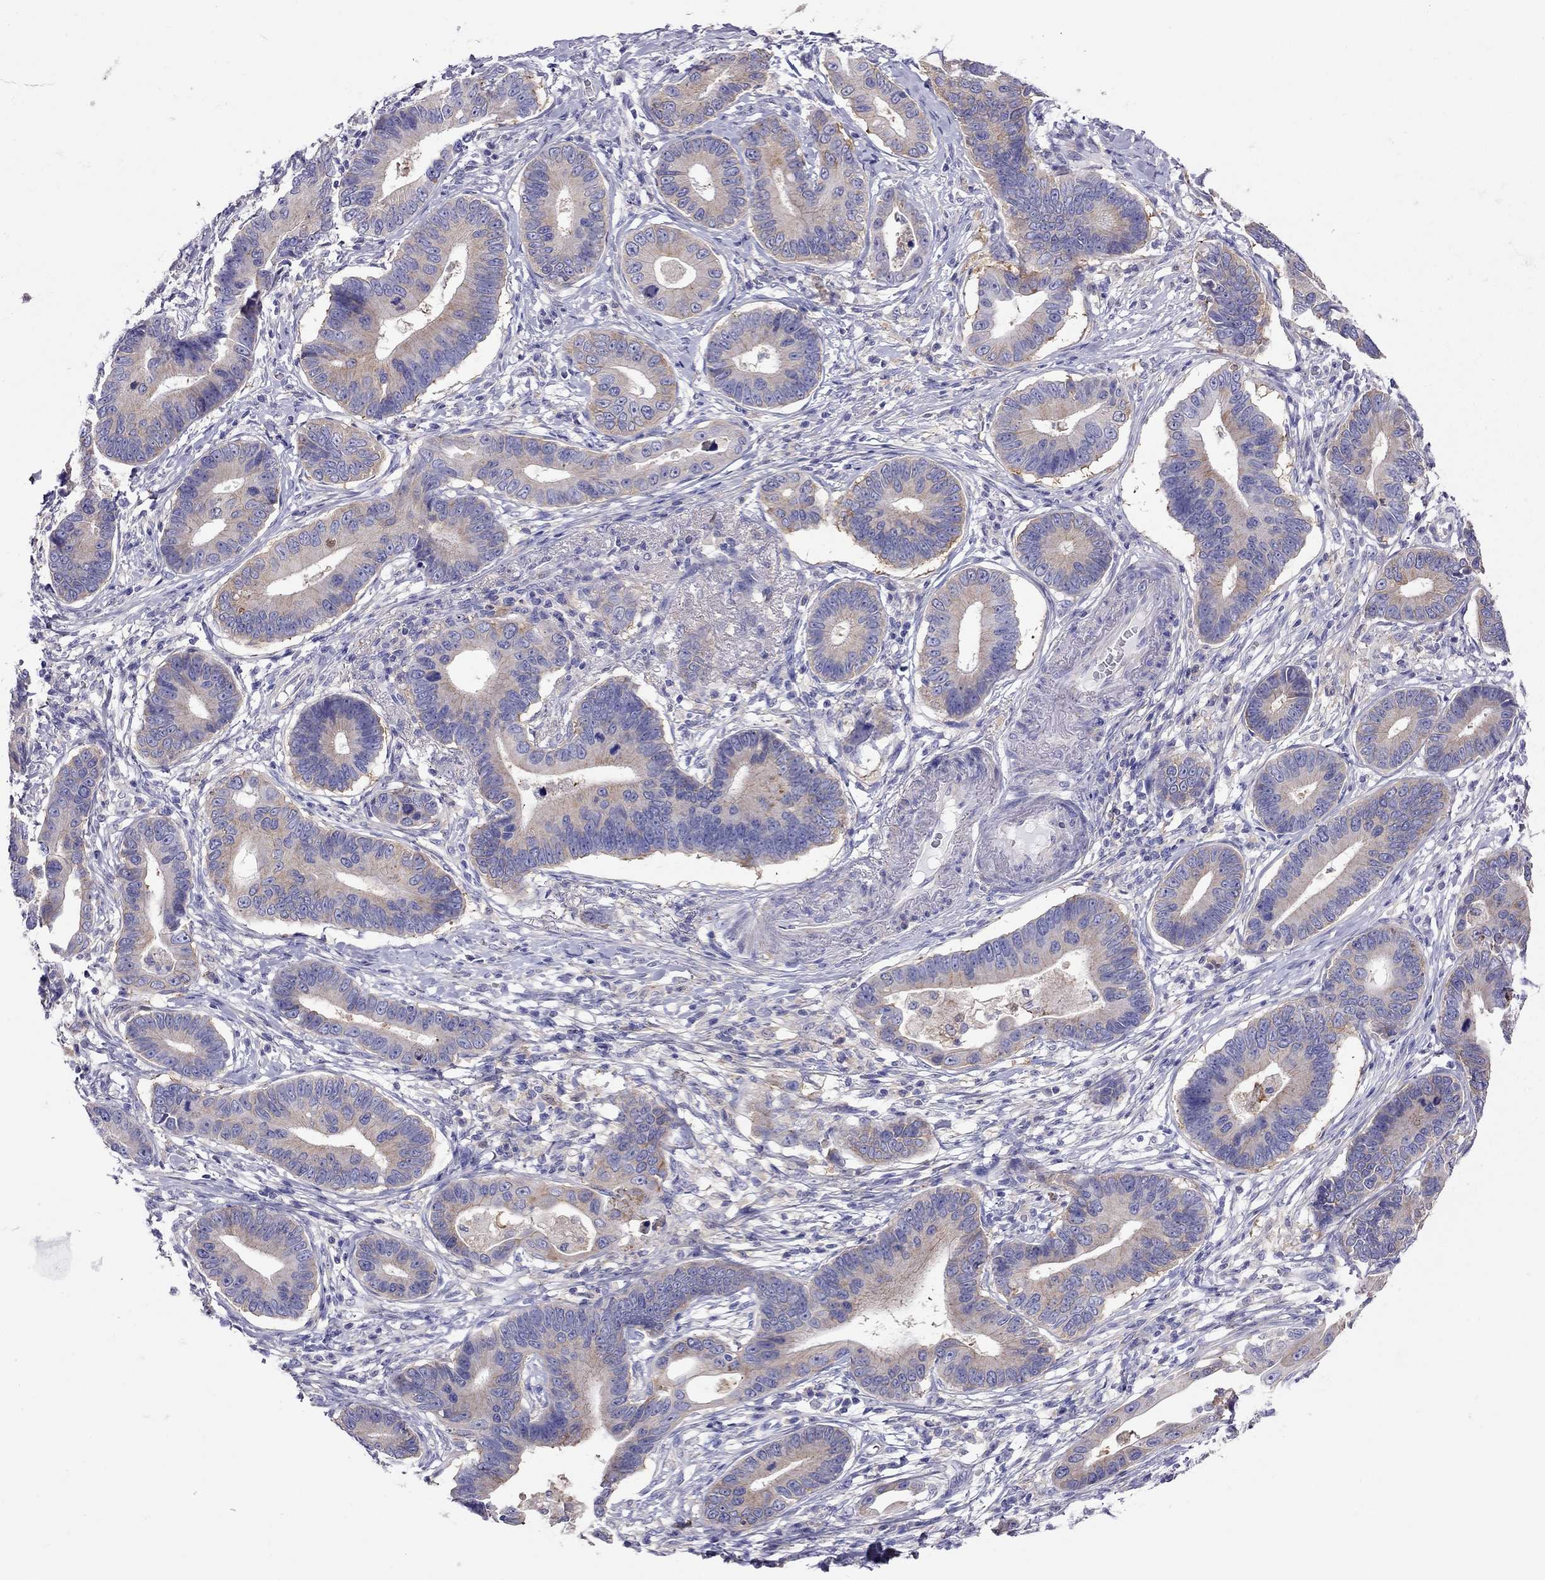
{"staining": {"intensity": "moderate", "quantity": ">75%", "location": "cytoplasmic/membranous"}, "tissue": "stomach cancer", "cell_type": "Tumor cells", "image_type": "cancer", "snomed": [{"axis": "morphology", "description": "Adenocarcinoma, NOS"}, {"axis": "topography", "description": "Stomach"}], "caption": "High-magnification brightfield microscopy of adenocarcinoma (stomach) stained with DAB (brown) and counterstained with hematoxylin (blue). tumor cells exhibit moderate cytoplasmic/membranous staining is seen in approximately>75% of cells.", "gene": "ALOX15B", "patient": {"sex": "male", "age": 84}}